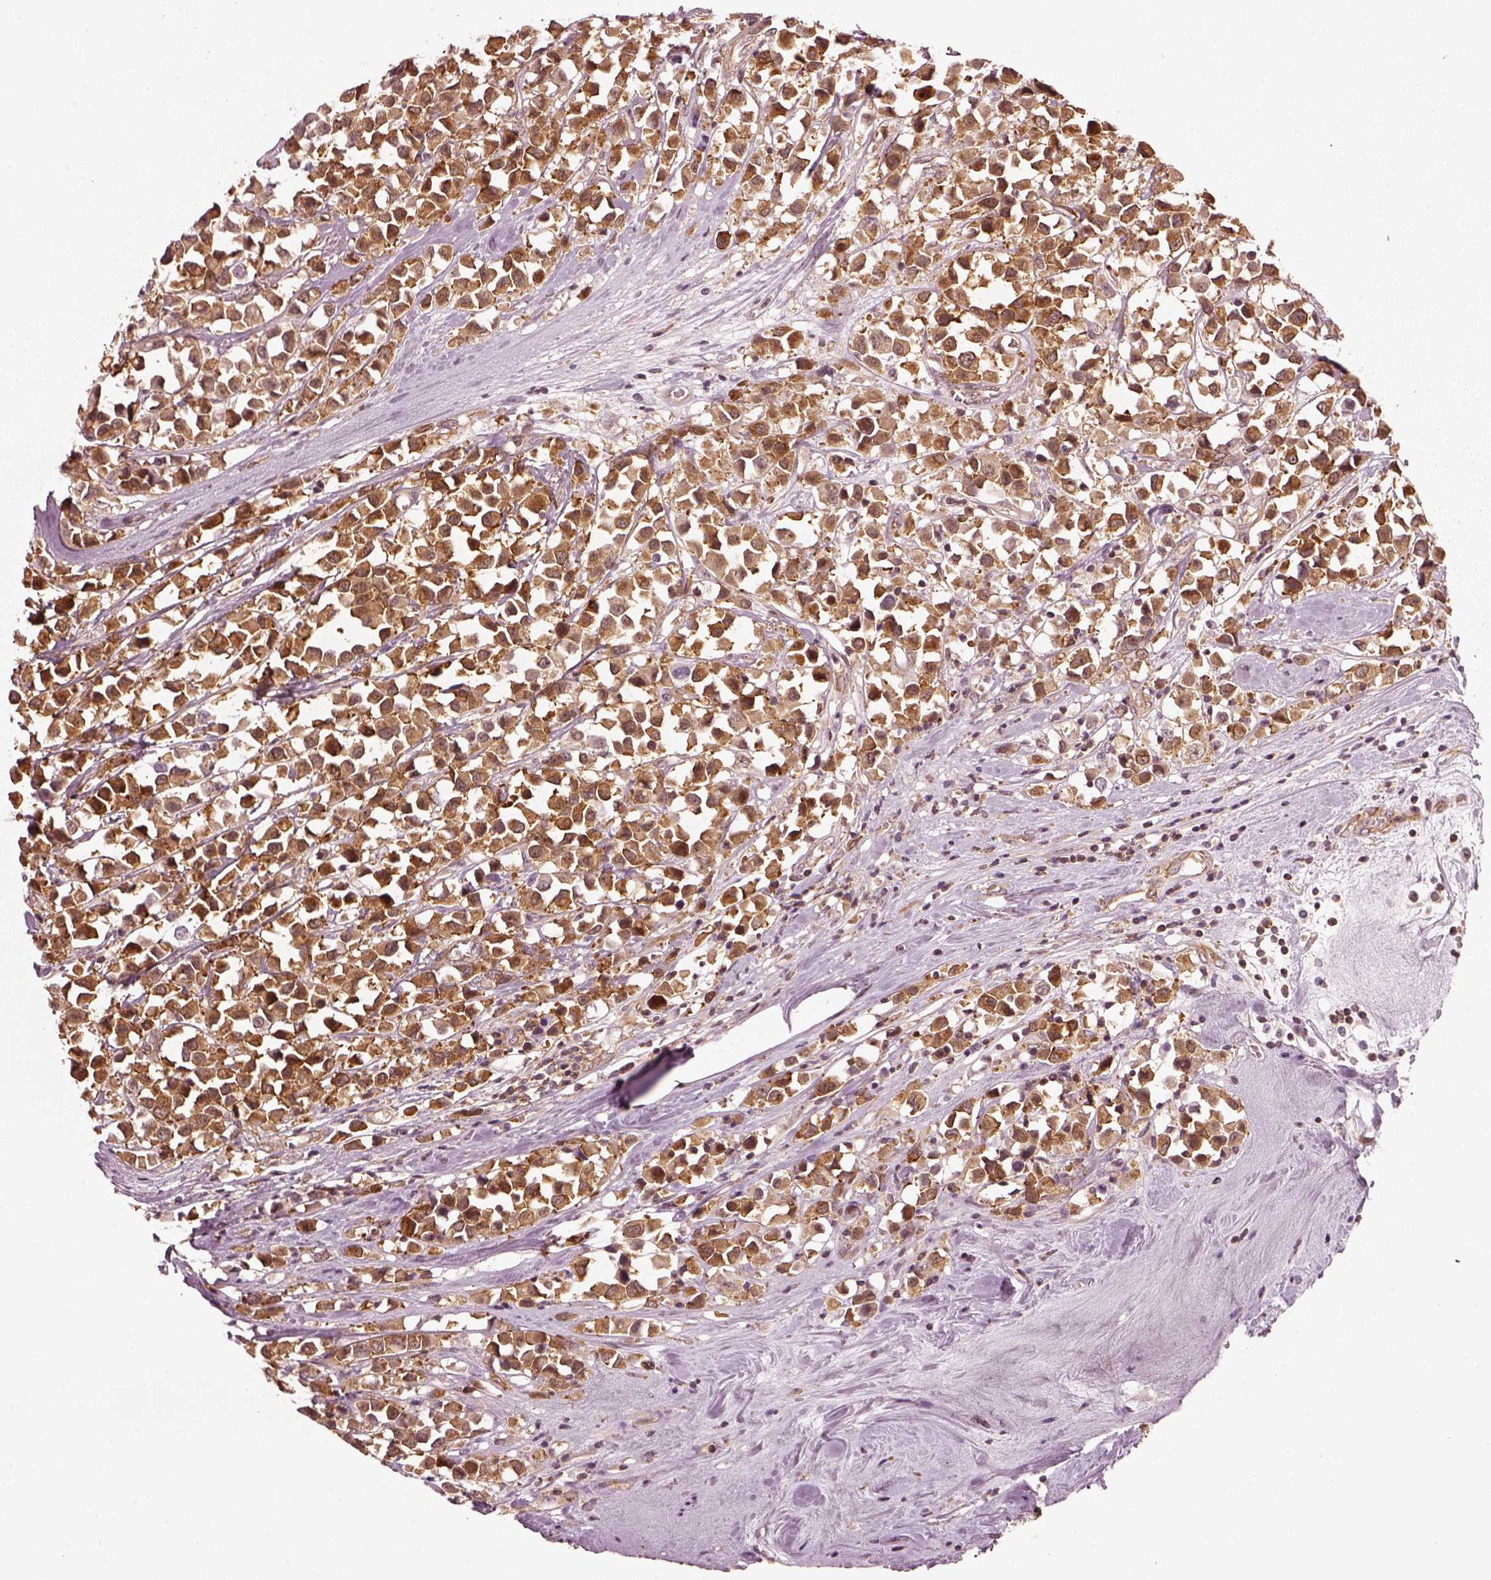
{"staining": {"intensity": "moderate", "quantity": "25%-75%", "location": "cytoplasmic/membranous"}, "tissue": "breast cancer", "cell_type": "Tumor cells", "image_type": "cancer", "snomed": [{"axis": "morphology", "description": "Duct carcinoma"}, {"axis": "topography", "description": "Breast"}], "caption": "Breast cancer (invasive ductal carcinoma) stained for a protein exhibits moderate cytoplasmic/membranous positivity in tumor cells. Using DAB (3,3'-diaminobenzidine) (brown) and hematoxylin (blue) stains, captured at high magnification using brightfield microscopy.", "gene": "LSM14A", "patient": {"sex": "female", "age": 61}}